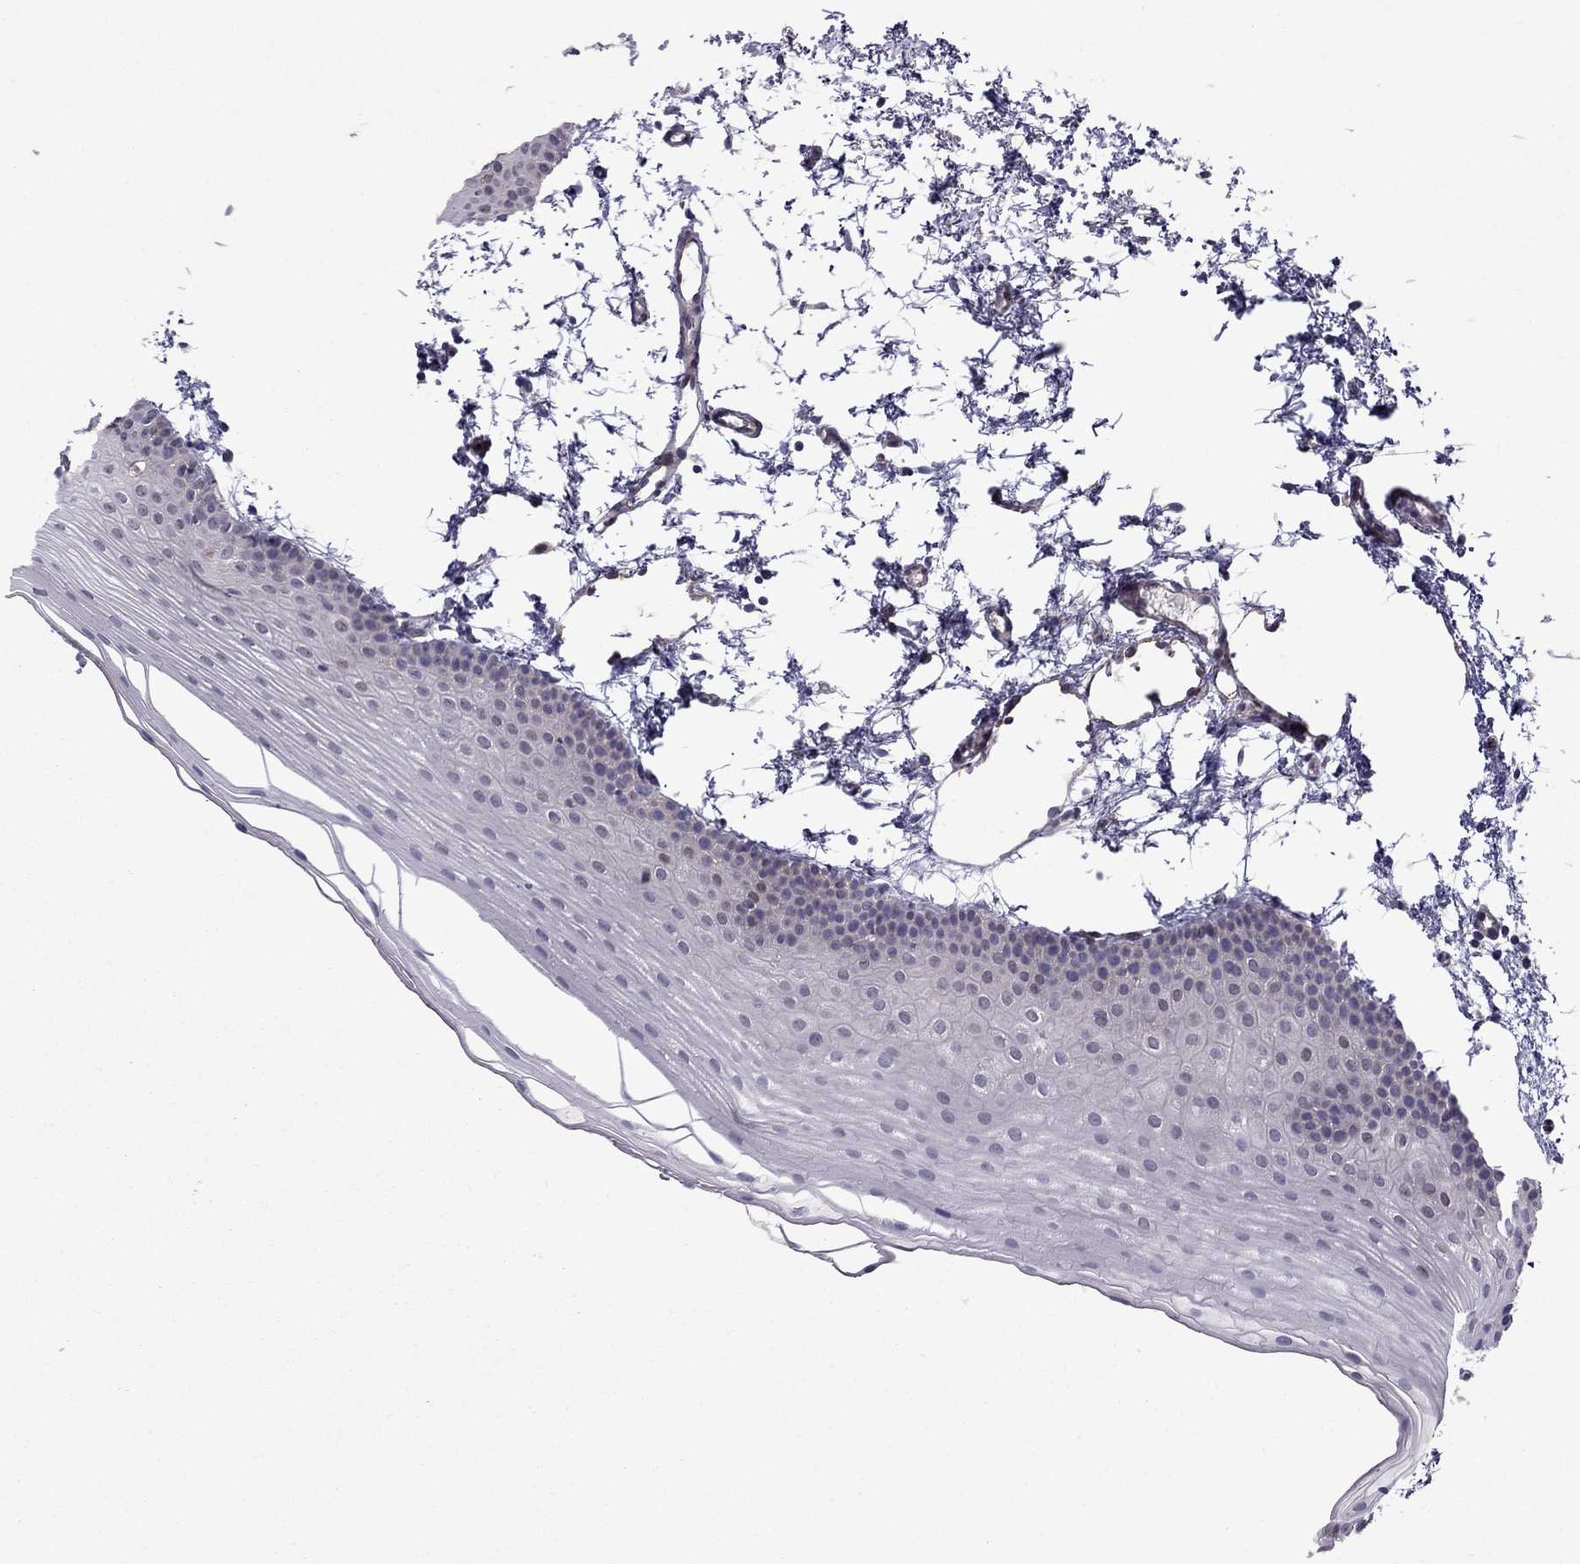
{"staining": {"intensity": "negative", "quantity": "none", "location": "none"}, "tissue": "oral mucosa", "cell_type": "Squamous epithelial cells", "image_type": "normal", "snomed": [{"axis": "morphology", "description": "Normal tissue, NOS"}, {"axis": "topography", "description": "Oral tissue"}], "caption": "This is a micrograph of immunohistochemistry (IHC) staining of normal oral mucosa, which shows no positivity in squamous epithelial cells. (Stains: DAB (3,3'-diaminobenzidine) immunohistochemistry with hematoxylin counter stain, Microscopy: brightfield microscopy at high magnification).", "gene": "CDK5", "patient": {"sex": "female", "age": 57}}